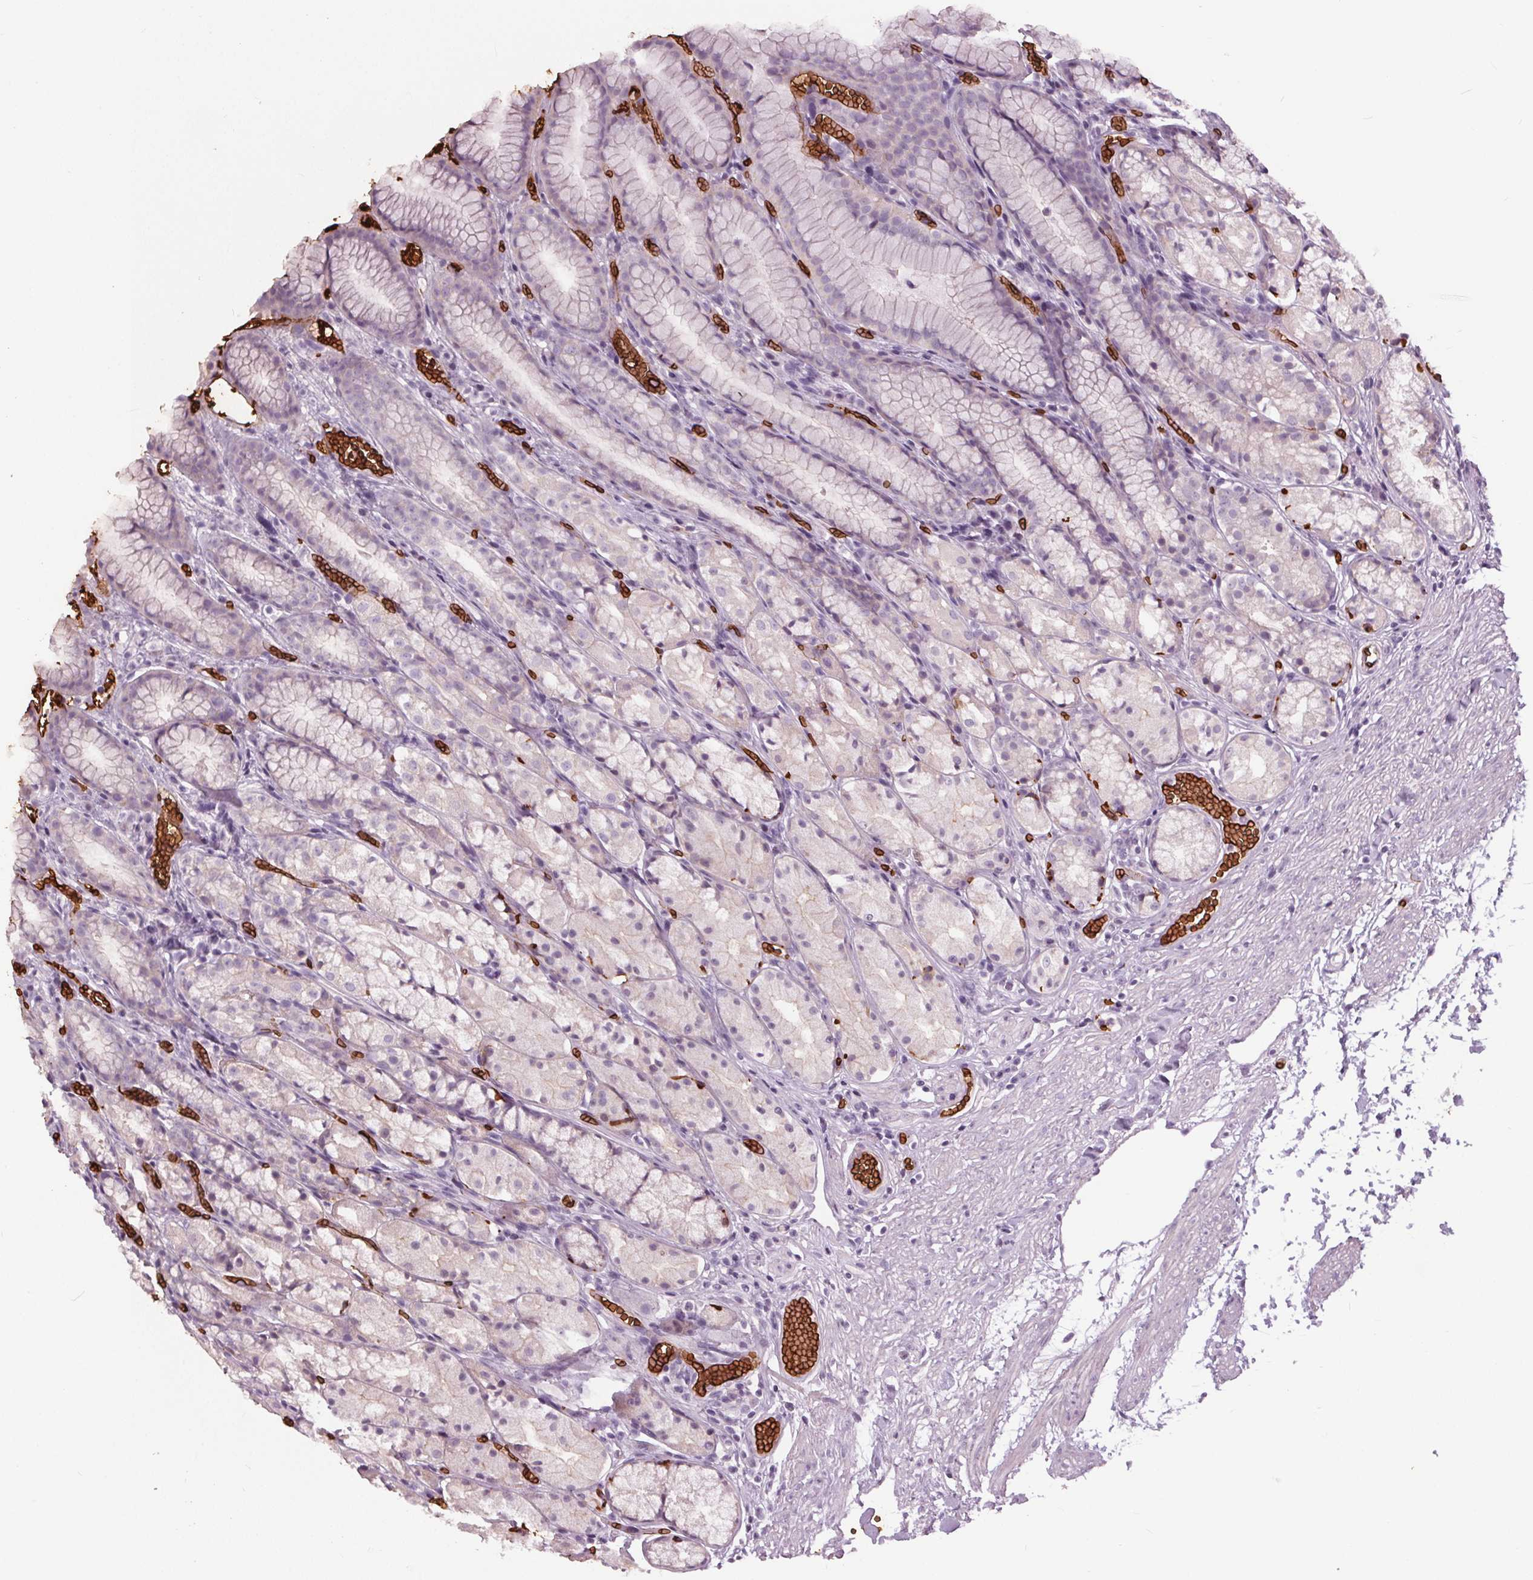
{"staining": {"intensity": "negative", "quantity": "none", "location": "none"}, "tissue": "stomach", "cell_type": "Glandular cells", "image_type": "normal", "snomed": [{"axis": "morphology", "description": "Normal tissue, NOS"}, {"axis": "topography", "description": "Stomach"}], "caption": "Protein analysis of unremarkable stomach reveals no significant expression in glandular cells. Nuclei are stained in blue.", "gene": "SLC4A1", "patient": {"sex": "male", "age": 70}}